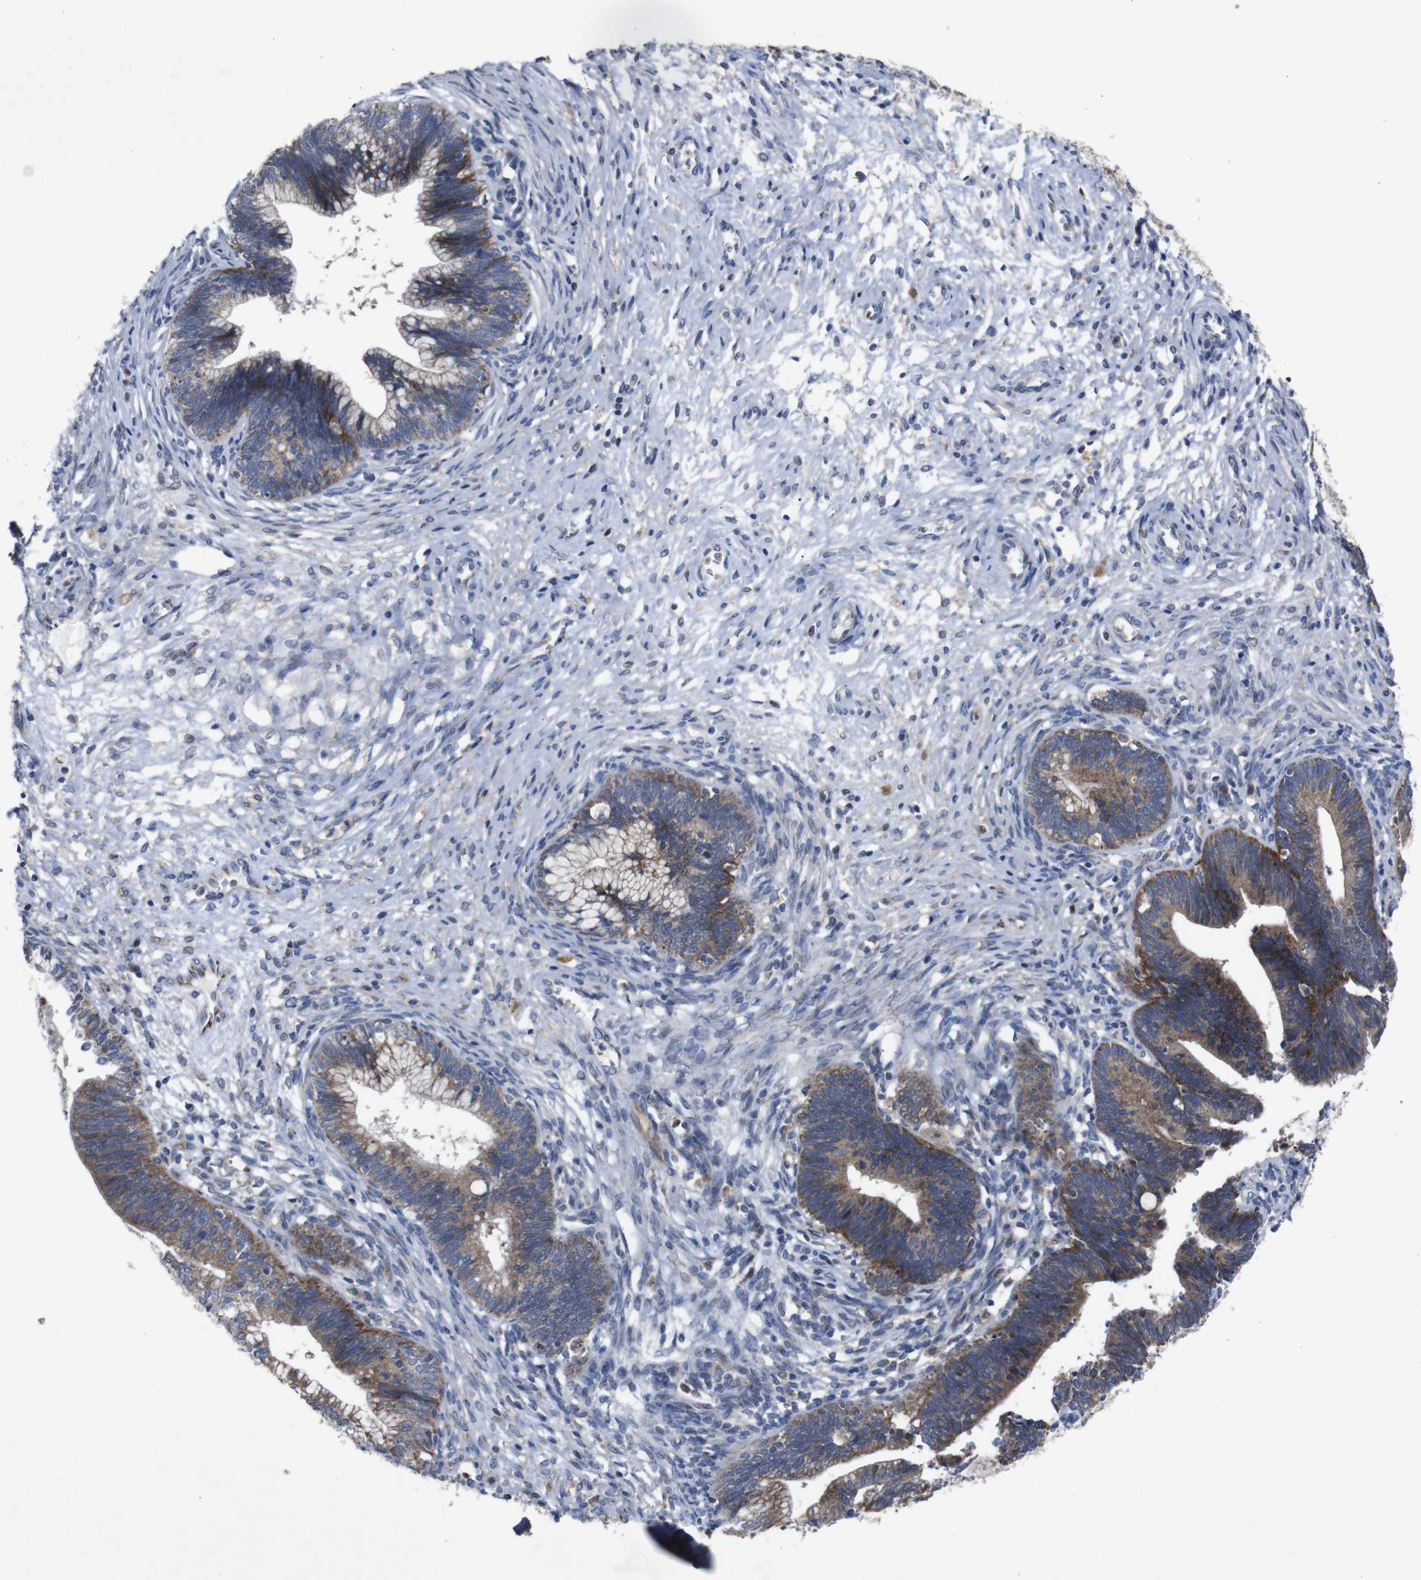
{"staining": {"intensity": "moderate", "quantity": "25%-75%", "location": "cytoplasmic/membranous"}, "tissue": "cervical cancer", "cell_type": "Tumor cells", "image_type": "cancer", "snomed": [{"axis": "morphology", "description": "Adenocarcinoma, NOS"}, {"axis": "topography", "description": "Cervix"}], "caption": "Adenocarcinoma (cervical) stained for a protein reveals moderate cytoplasmic/membranous positivity in tumor cells.", "gene": "CHST10", "patient": {"sex": "female", "age": 44}}